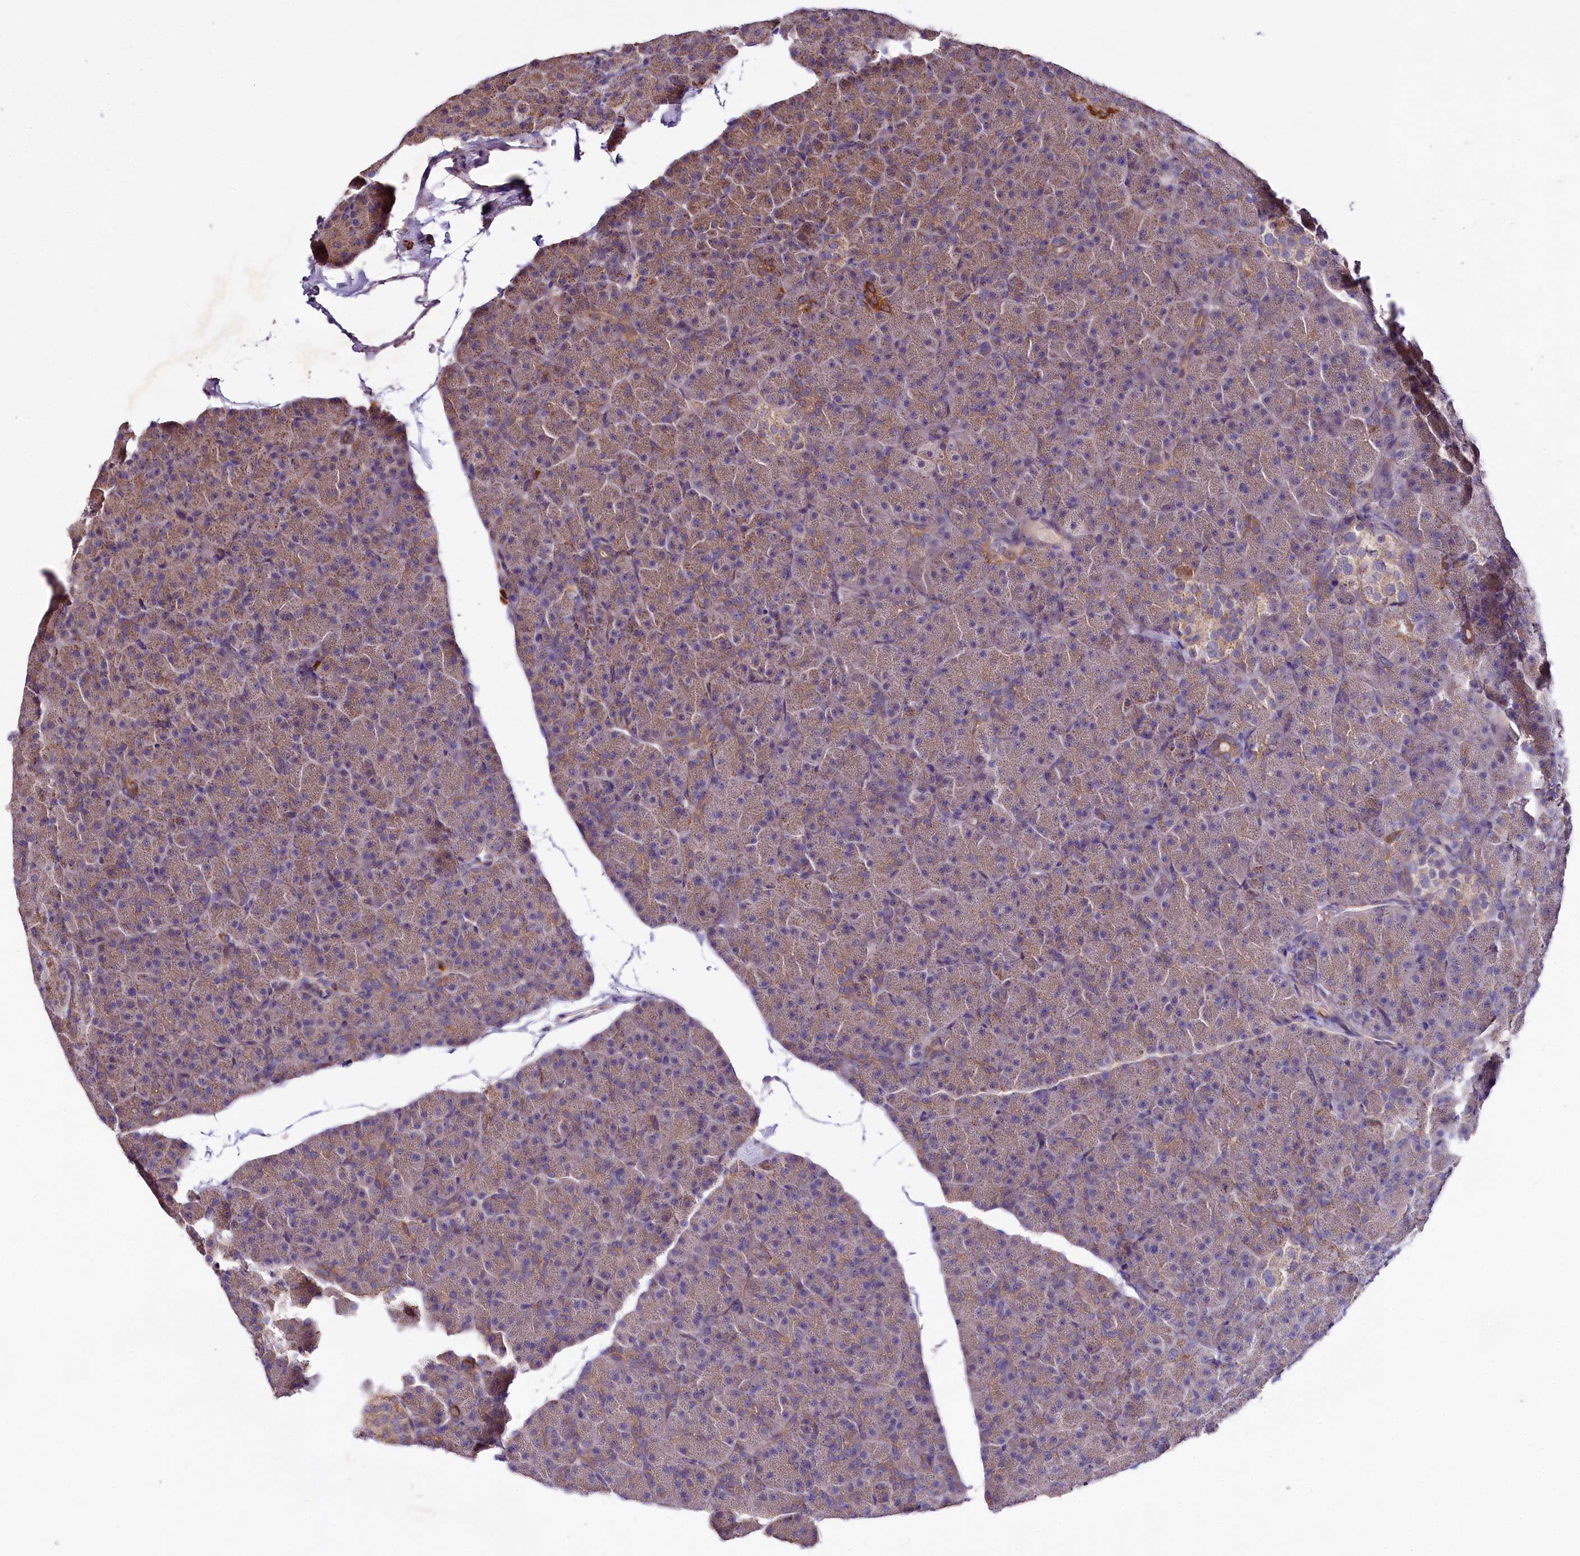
{"staining": {"intensity": "moderate", "quantity": "25%-75%", "location": "cytoplasmic/membranous"}, "tissue": "pancreas", "cell_type": "Exocrine glandular cells", "image_type": "normal", "snomed": [{"axis": "morphology", "description": "Normal tissue, NOS"}, {"axis": "topography", "description": "Pancreas"}], "caption": "Immunohistochemistry (IHC) (DAB) staining of normal pancreas demonstrates moderate cytoplasmic/membranous protein expression in approximately 25%-75% of exocrine glandular cells. Nuclei are stained in blue.", "gene": "ZNF45", "patient": {"sex": "male", "age": 36}}